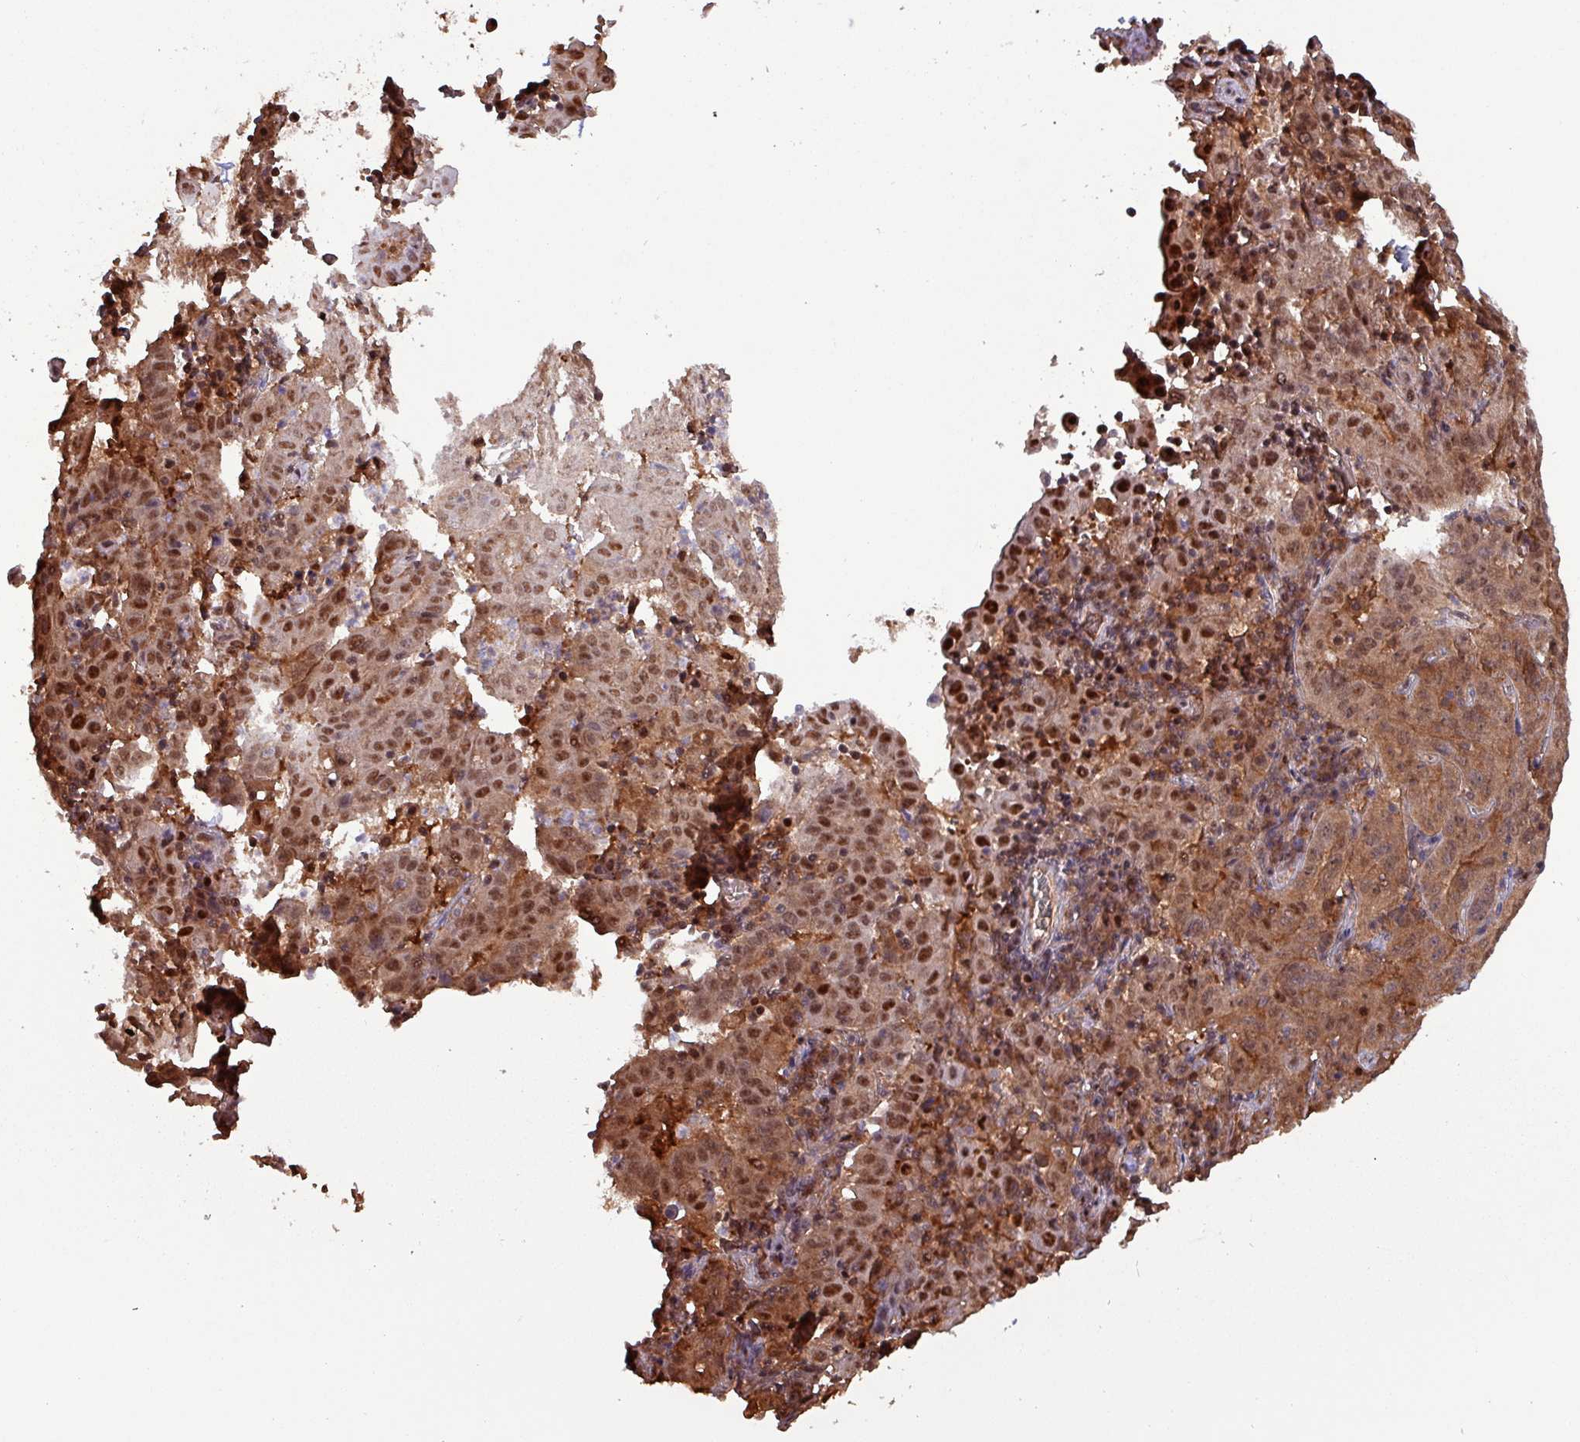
{"staining": {"intensity": "strong", "quantity": ">75%", "location": "cytoplasmic/membranous,nuclear"}, "tissue": "pancreatic cancer", "cell_type": "Tumor cells", "image_type": "cancer", "snomed": [{"axis": "morphology", "description": "Adenocarcinoma, NOS"}, {"axis": "topography", "description": "Pancreas"}], "caption": "Pancreatic cancer (adenocarcinoma) tissue demonstrates strong cytoplasmic/membranous and nuclear staining in about >75% of tumor cells, visualized by immunohistochemistry.", "gene": "PSMB8", "patient": {"sex": "male", "age": 63}}